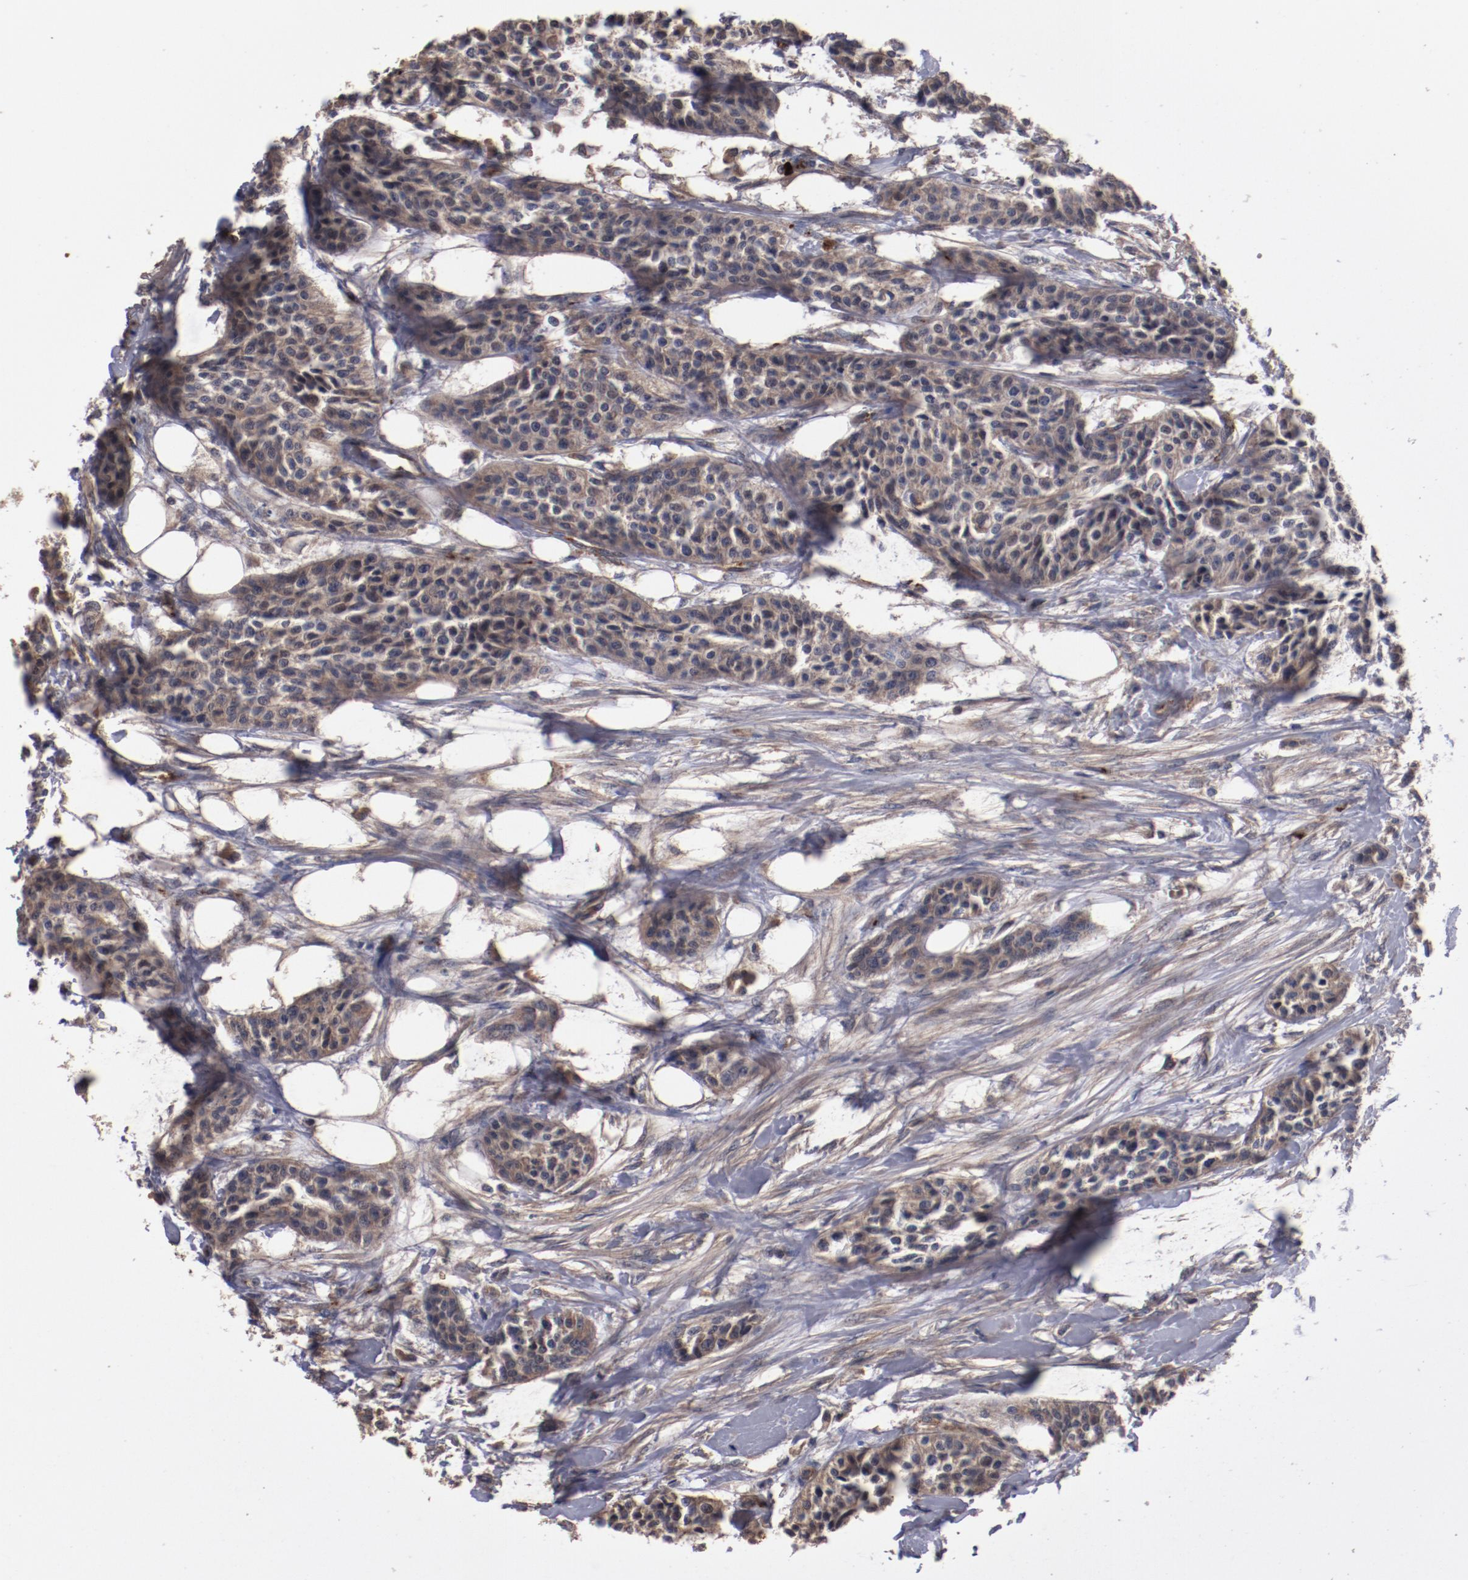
{"staining": {"intensity": "moderate", "quantity": ">75%", "location": "cytoplasmic/membranous"}, "tissue": "urothelial cancer", "cell_type": "Tumor cells", "image_type": "cancer", "snomed": [{"axis": "morphology", "description": "Urothelial carcinoma, High grade"}, {"axis": "topography", "description": "Urinary bladder"}], "caption": "Immunohistochemical staining of human urothelial carcinoma (high-grade) demonstrates moderate cytoplasmic/membranous protein positivity in about >75% of tumor cells.", "gene": "DIPK2B", "patient": {"sex": "male", "age": 56}}